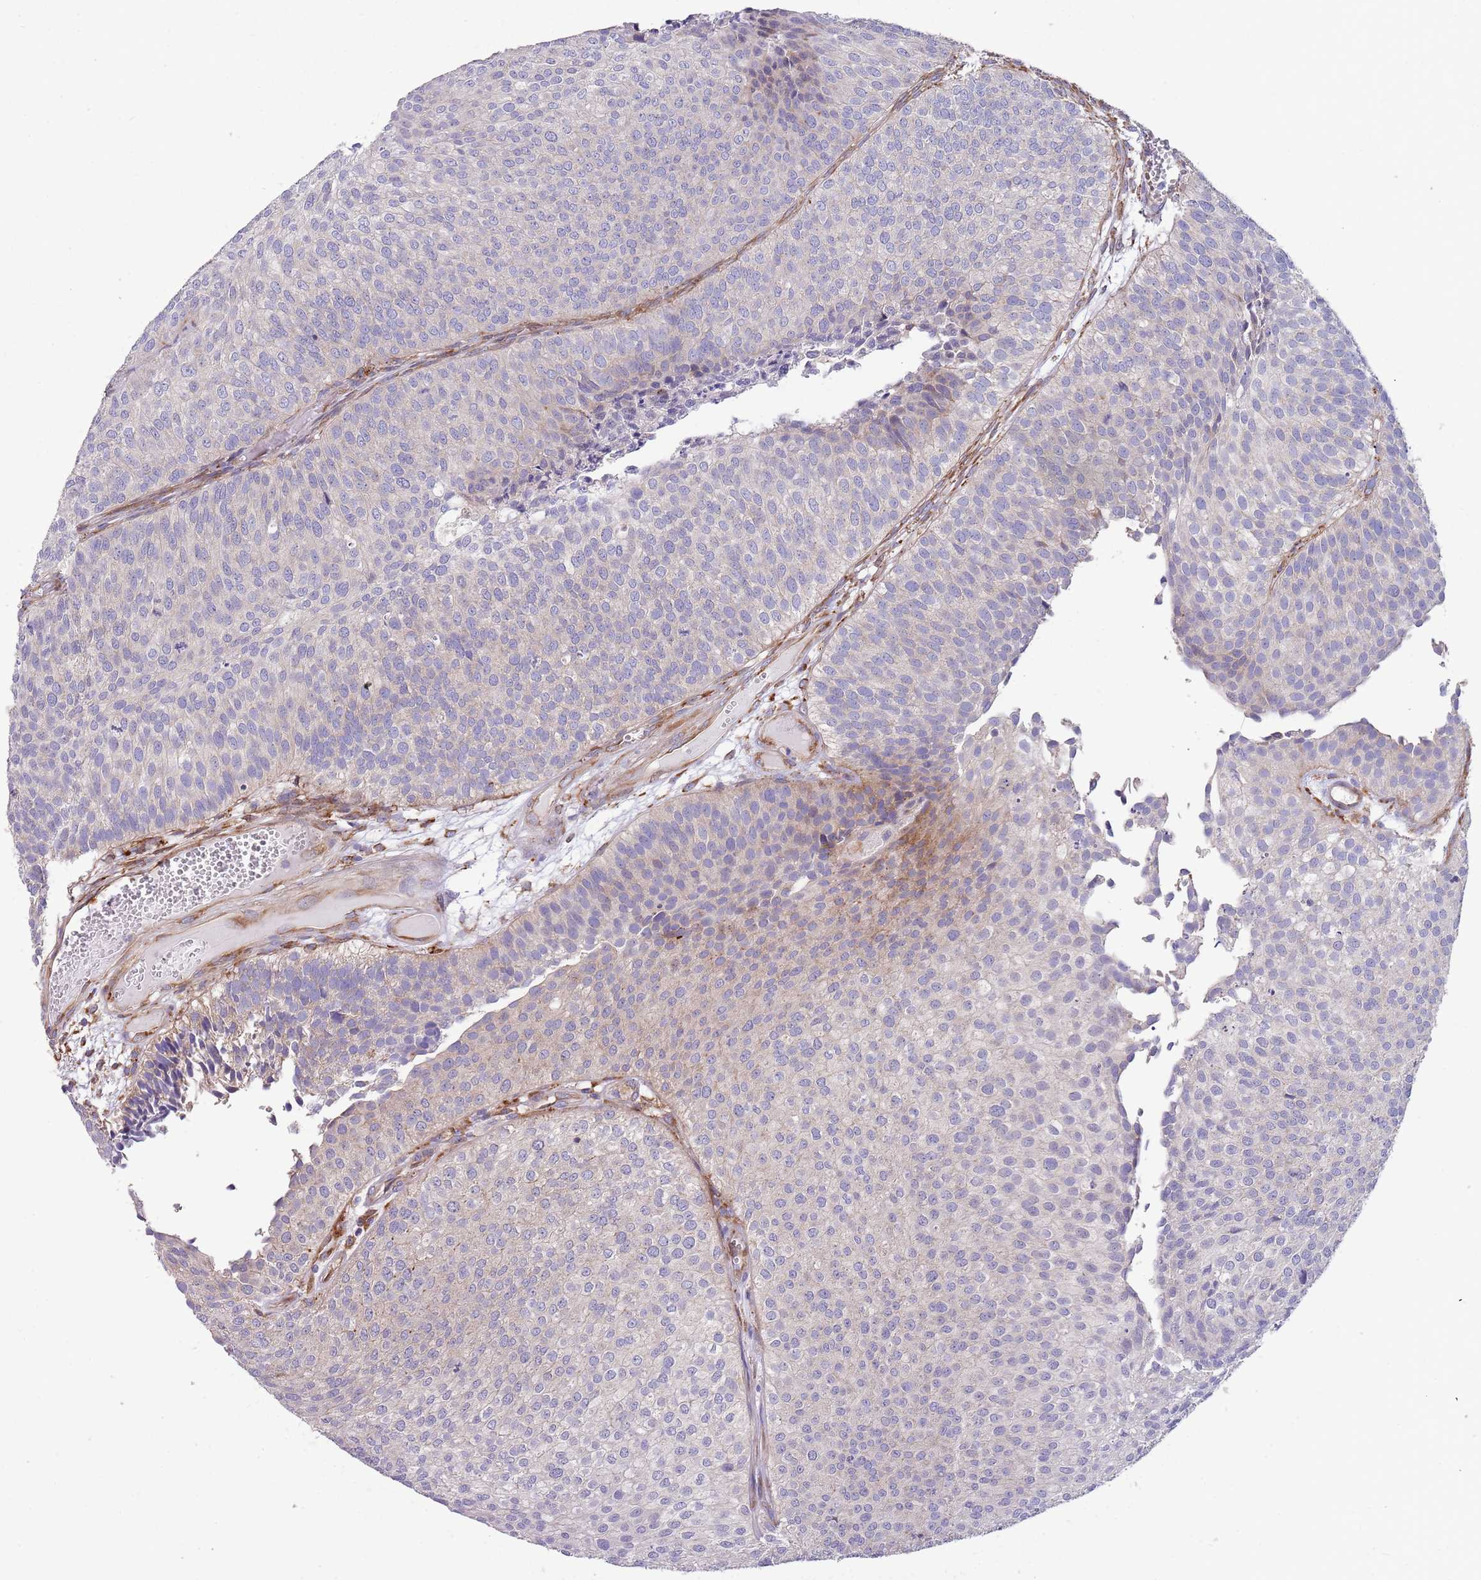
{"staining": {"intensity": "negative", "quantity": "none", "location": "none"}, "tissue": "urothelial cancer", "cell_type": "Tumor cells", "image_type": "cancer", "snomed": [{"axis": "morphology", "description": "Urothelial carcinoma, Low grade"}, {"axis": "topography", "description": "Urinary bladder"}], "caption": "Micrograph shows no protein expression in tumor cells of urothelial cancer tissue.", "gene": "ARMCX6", "patient": {"sex": "male", "age": 84}}